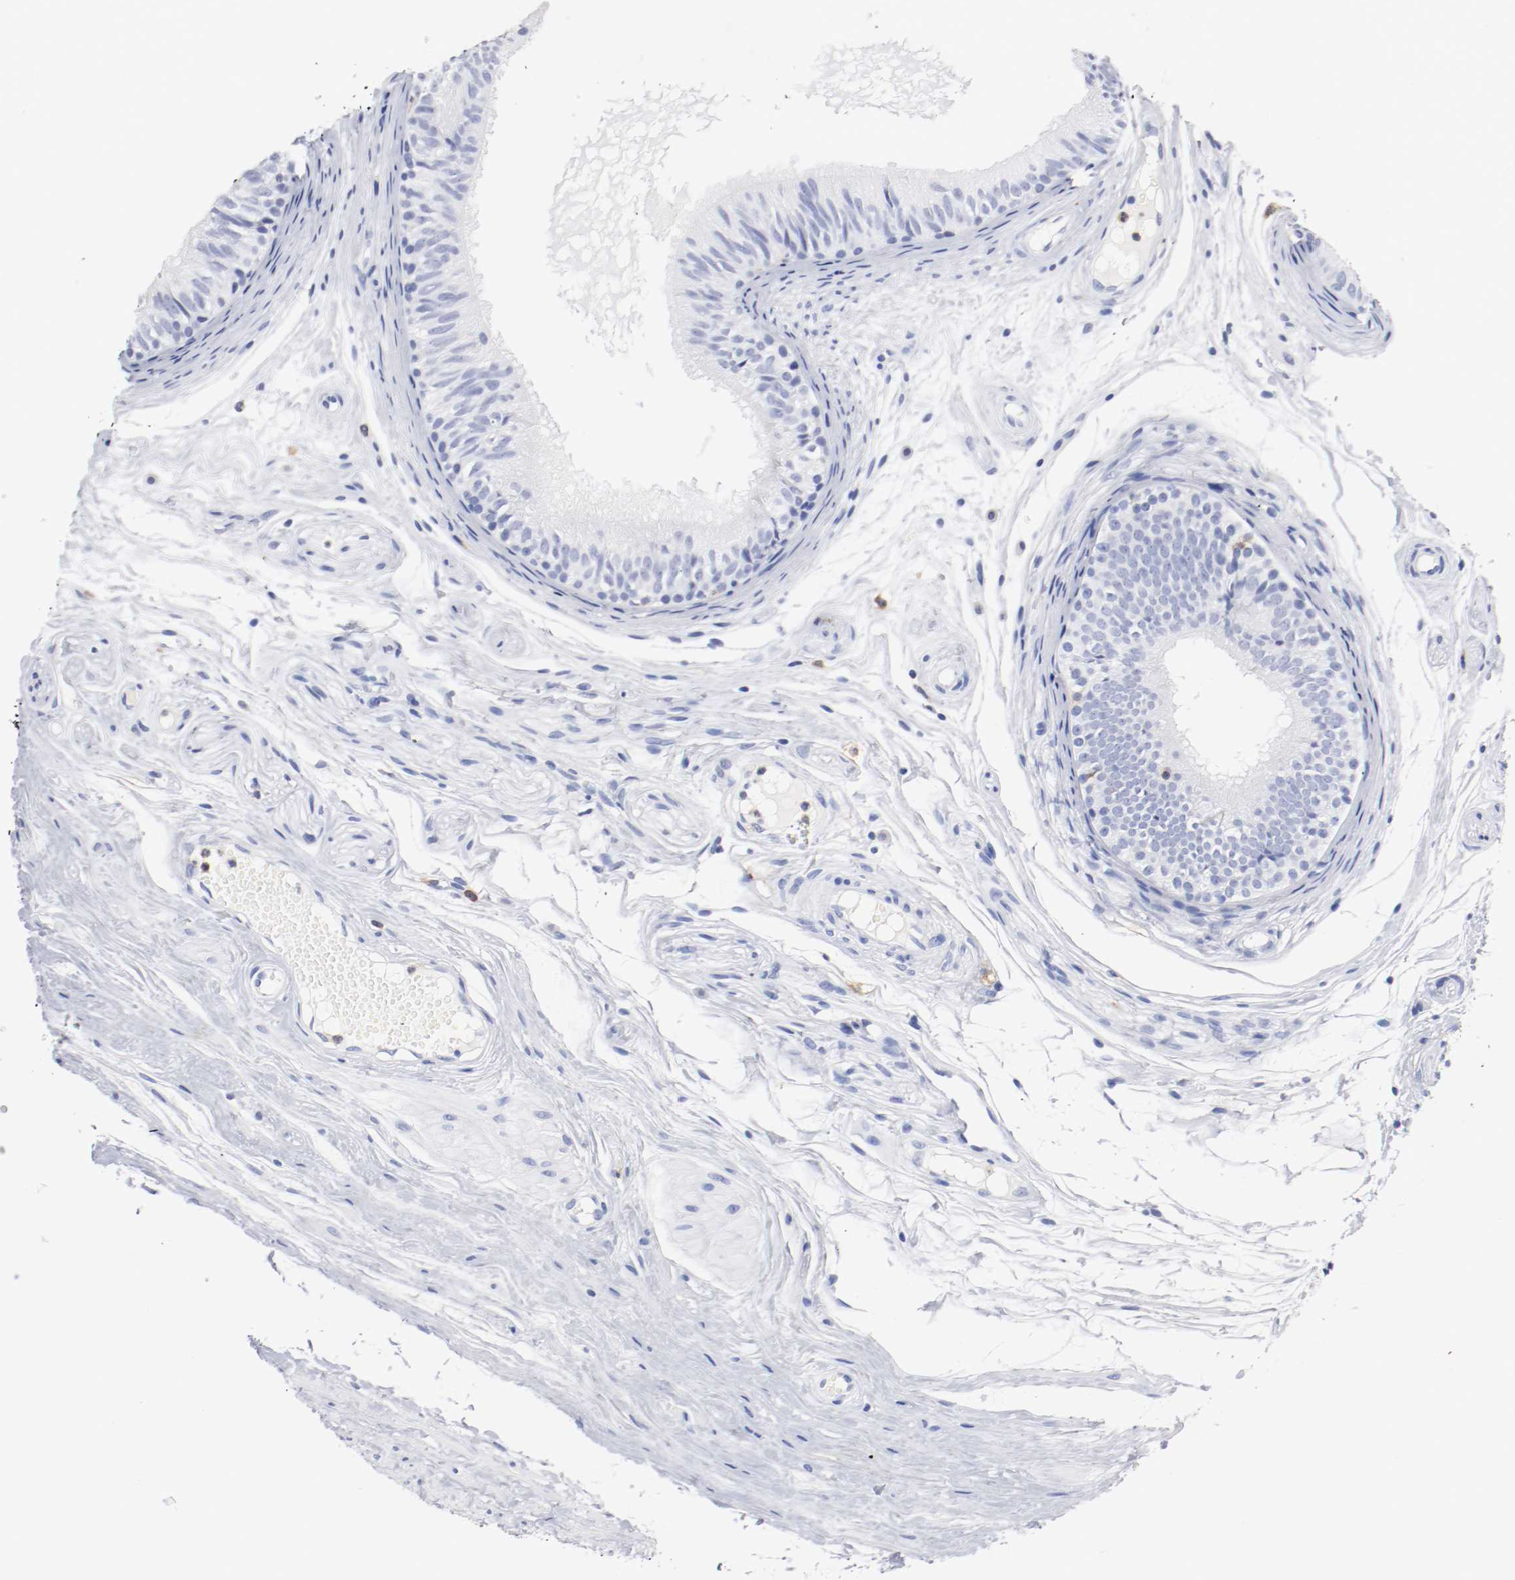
{"staining": {"intensity": "negative", "quantity": "none", "location": "none"}, "tissue": "epididymis", "cell_type": "Glandular cells", "image_type": "normal", "snomed": [{"axis": "morphology", "description": "Normal tissue, NOS"}, {"axis": "morphology", "description": "Atrophy, NOS"}, {"axis": "topography", "description": "Testis"}, {"axis": "topography", "description": "Epididymis"}], "caption": "Protein analysis of unremarkable epididymis shows no significant positivity in glandular cells.", "gene": "ITGAX", "patient": {"sex": "male", "age": 18}}